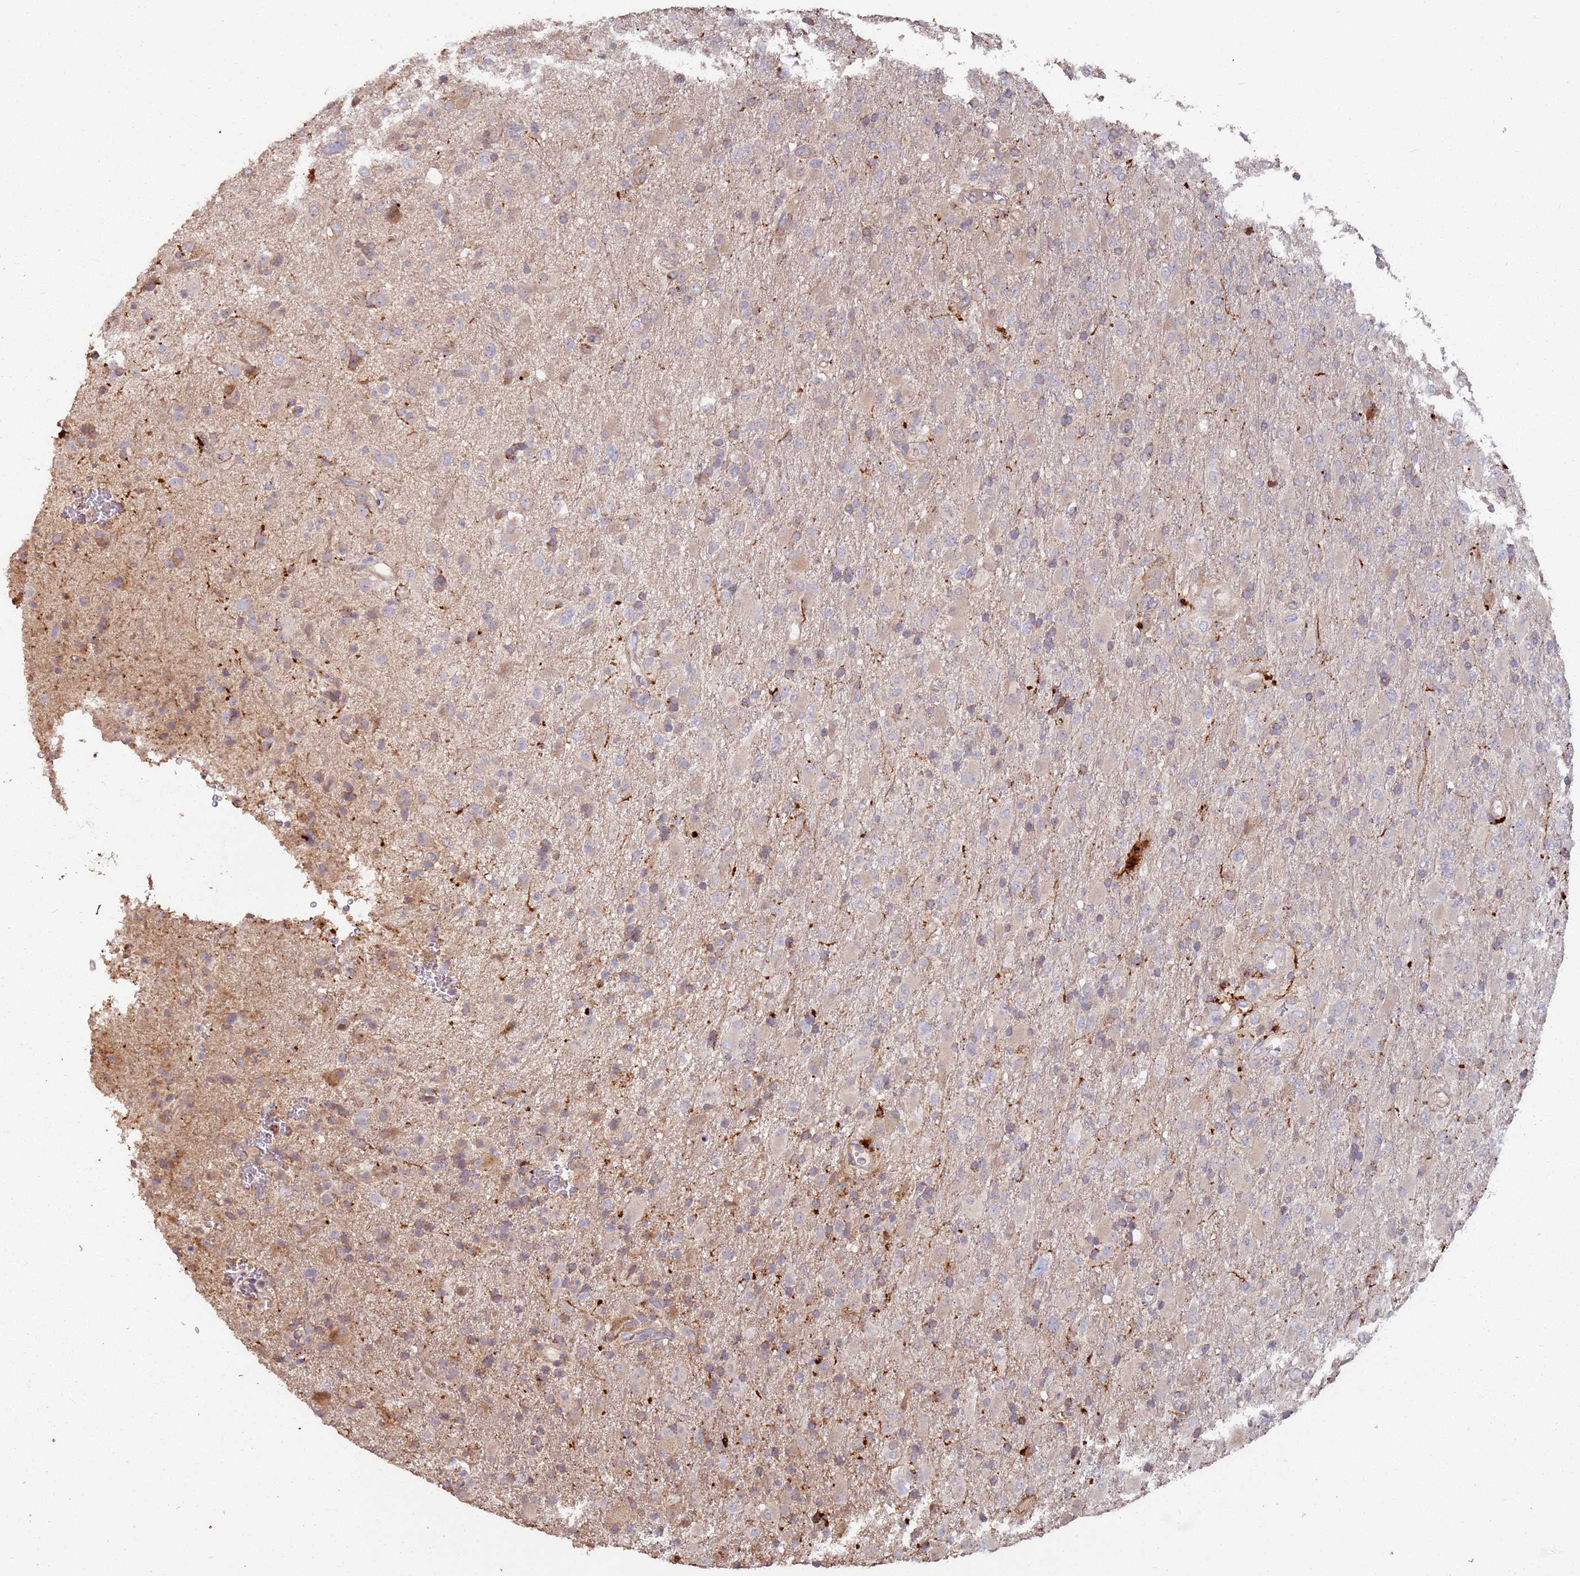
{"staining": {"intensity": "moderate", "quantity": "<25%", "location": "cytoplasmic/membranous"}, "tissue": "glioma", "cell_type": "Tumor cells", "image_type": "cancer", "snomed": [{"axis": "morphology", "description": "Glioma, malignant, Low grade"}, {"axis": "topography", "description": "Brain"}], "caption": "IHC of human glioma displays low levels of moderate cytoplasmic/membranous staining in approximately <25% of tumor cells.", "gene": "LACC1", "patient": {"sex": "male", "age": 65}}